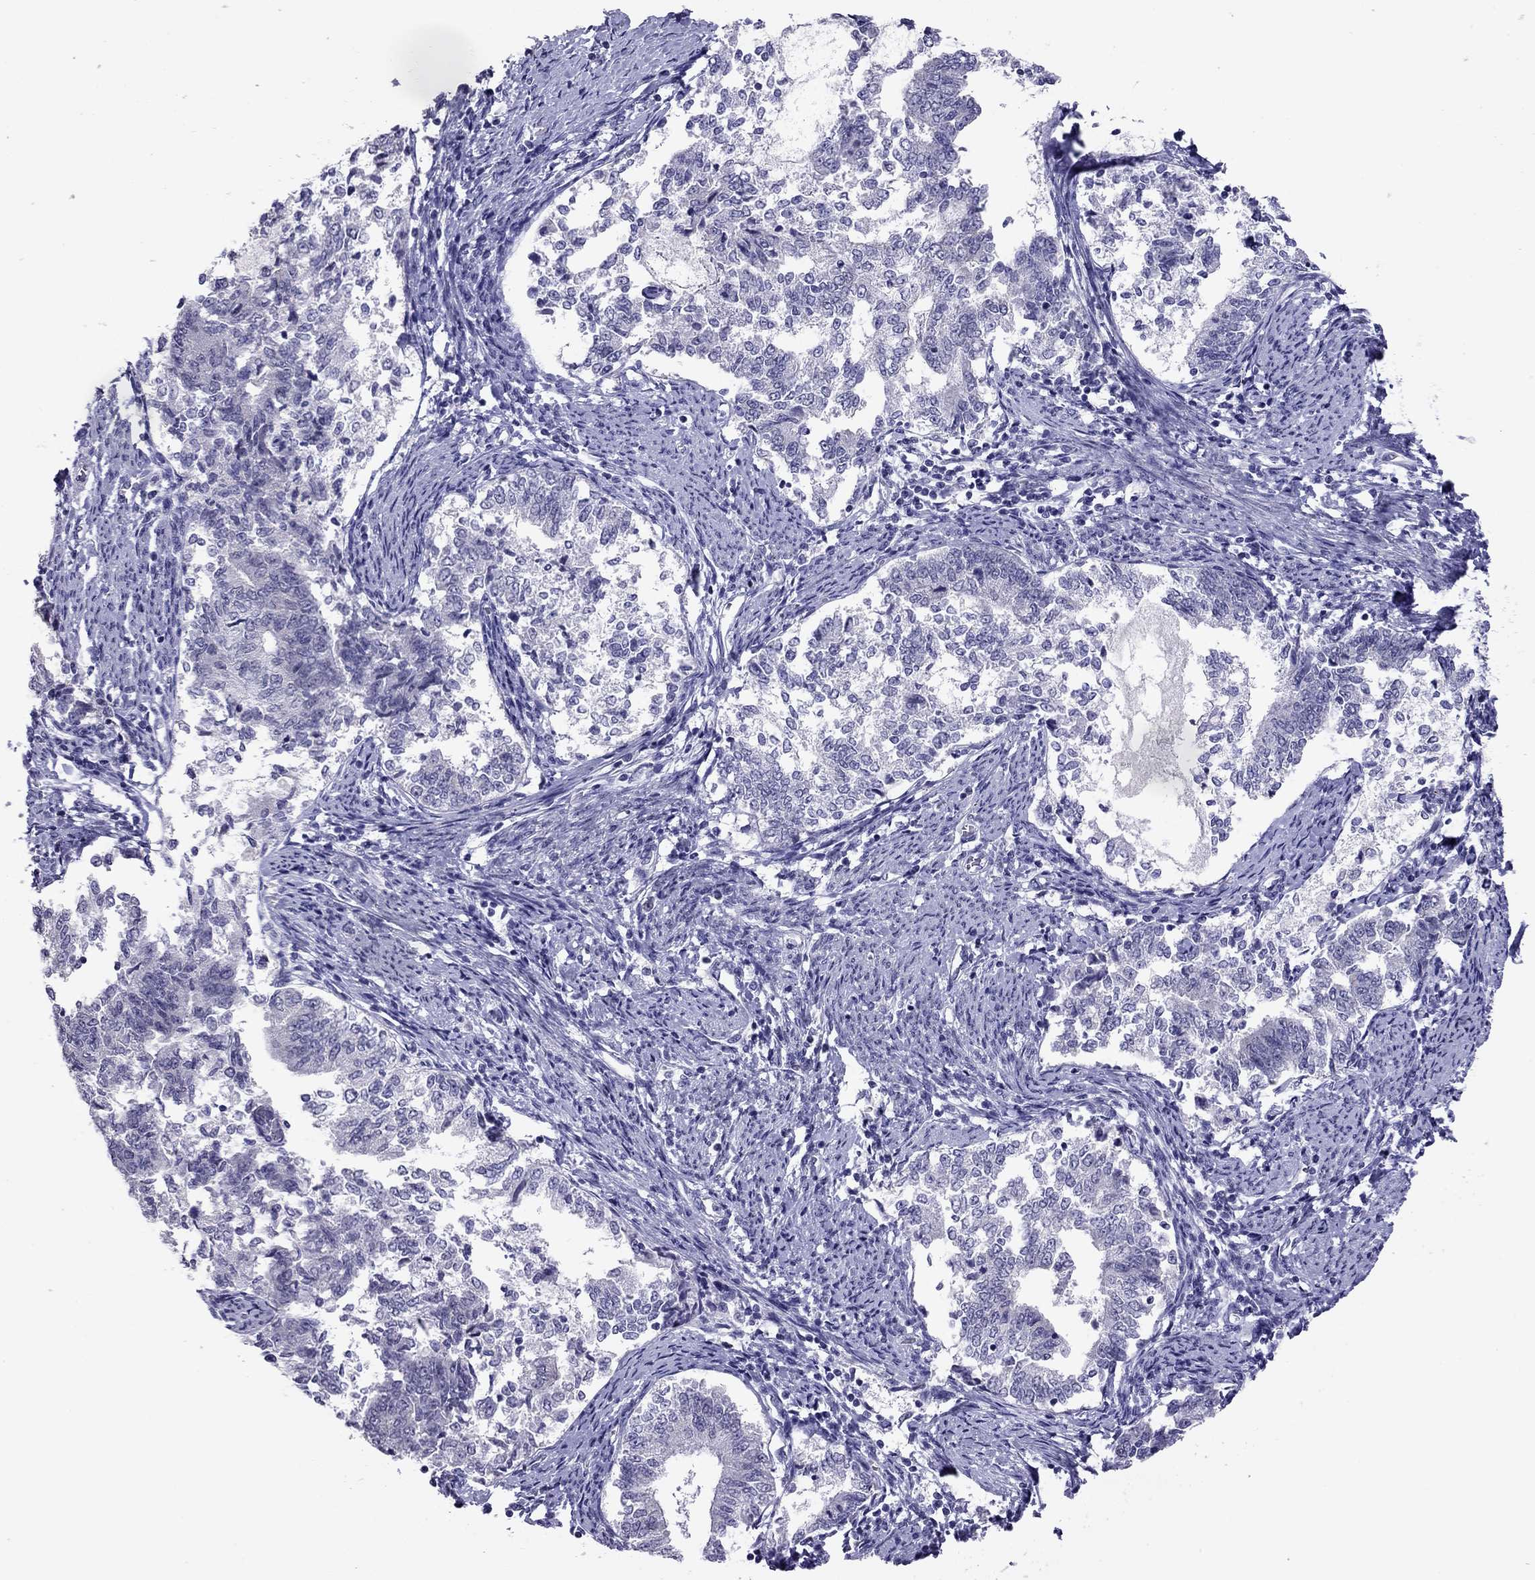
{"staining": {"intensity": "negative", "quantity": "none", "location": "none"}, "tissue": "endometrial cancer", "cell_type": "Tumor cells", "image_type": "cancer", "snomed": [{"axis": "morphology", "description": "Adenocarcinoma, NOS"}, {"axis": "topography", "description": "Endometrium"}], "caption": "Immunohistochemical staining of human endometrial adenocarcinoma displays no significant expression in tumor cells.", "gene": "ARMC12", "patient": {"sex": "female", "age": 65}}